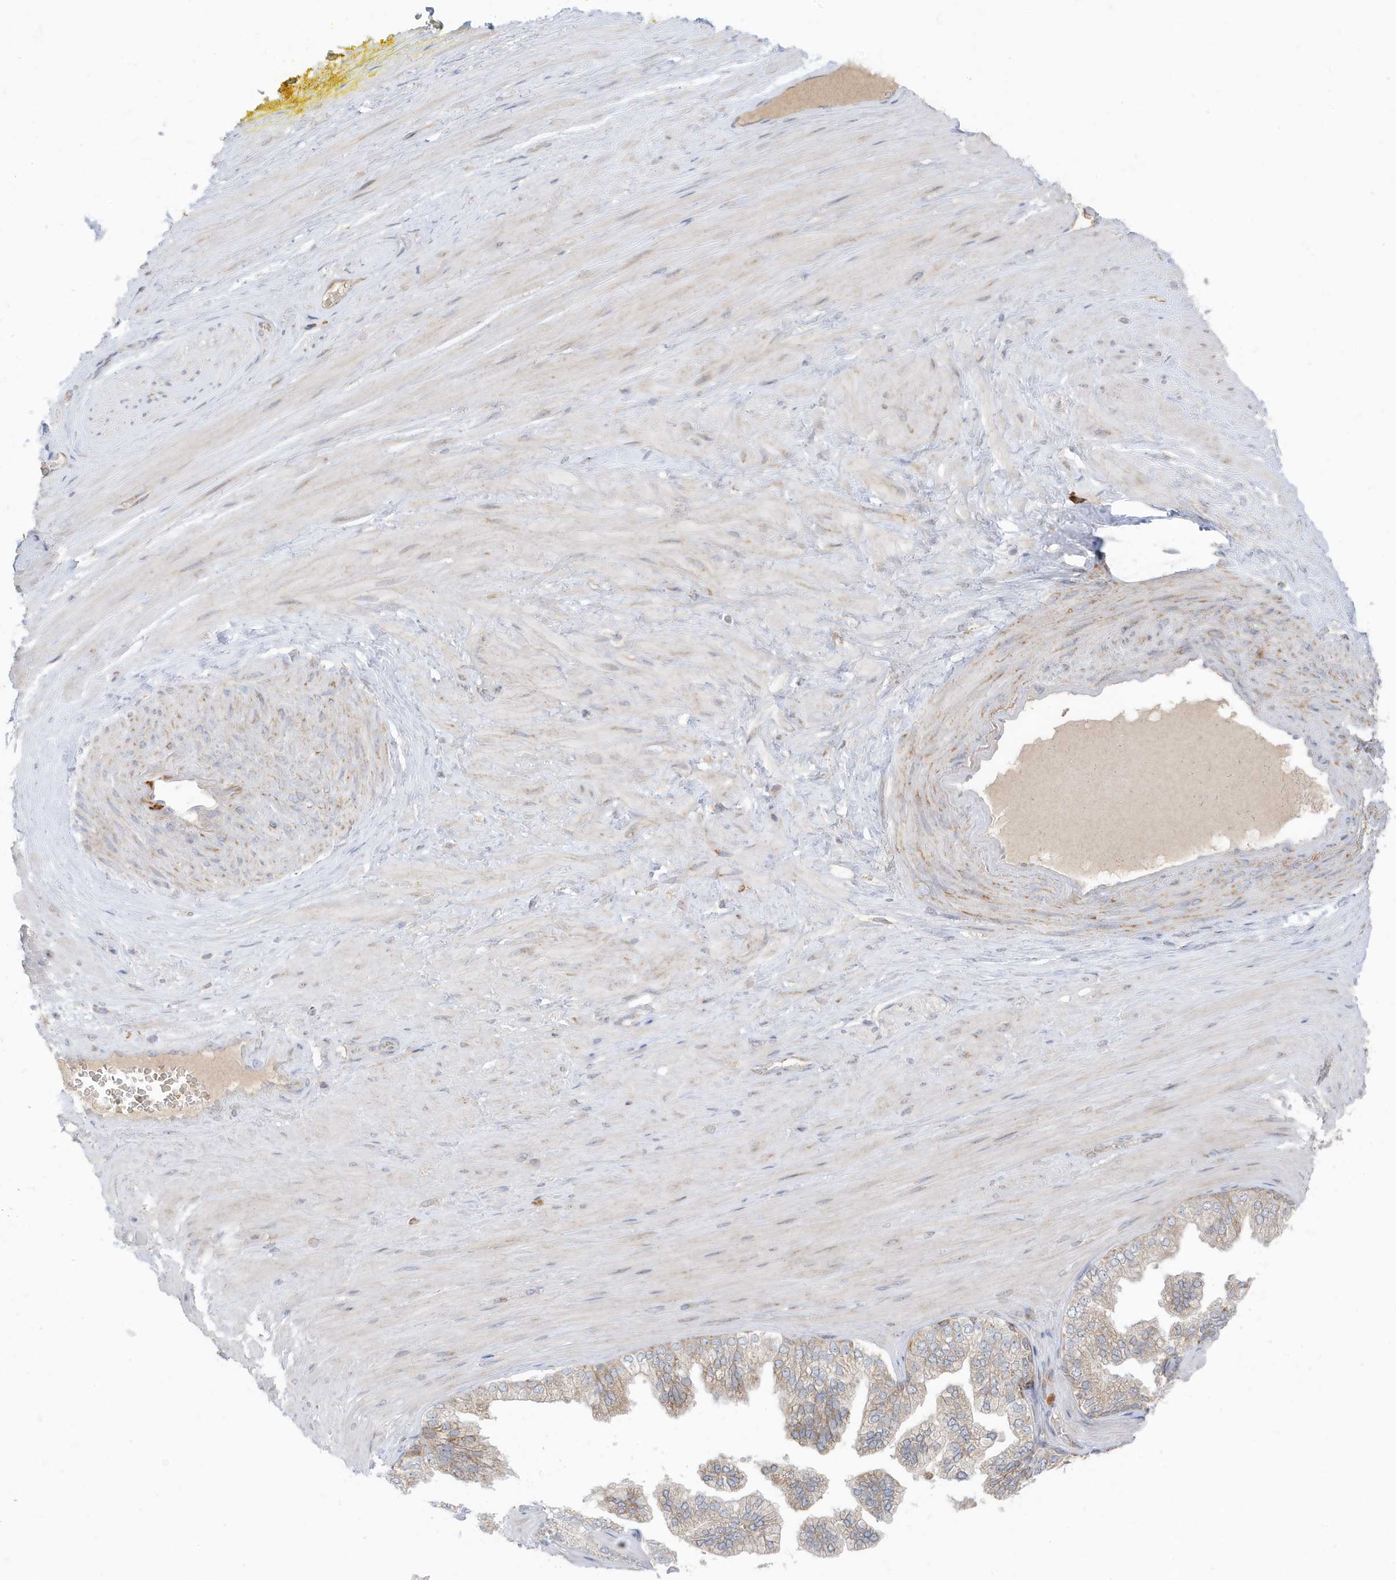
{"staining": {"intensity": "negative", "quantity": "none", "location": "none"}, "tissue": "adipose tissue", "cell_type": "Adipocytes", "image_type": "normal", "snomed": [{"axis": "morphology", "description": "Normal tissue, NOS"}, {"axis": "morphology", "description": "Adenocarcinoma, Low grade"}, {"axis": "topography", "description": "Prostate"}, {"axis": "topography", "description": "Peripheral nerve tissue"}], "caption": "High magnification brightfield microscopy of normal adipose tissue stained with DAB (brown) and counterstained with hematoxylin (blue): adipocytes show no significant expression. Brightfield microscopy of immunohistochemistry (IHC) stained with DAB (brown) and hematoxylin (blue), captured at high magnification.", "gene": "NPPC", "patient": {"sex": "male", "age": 63}}